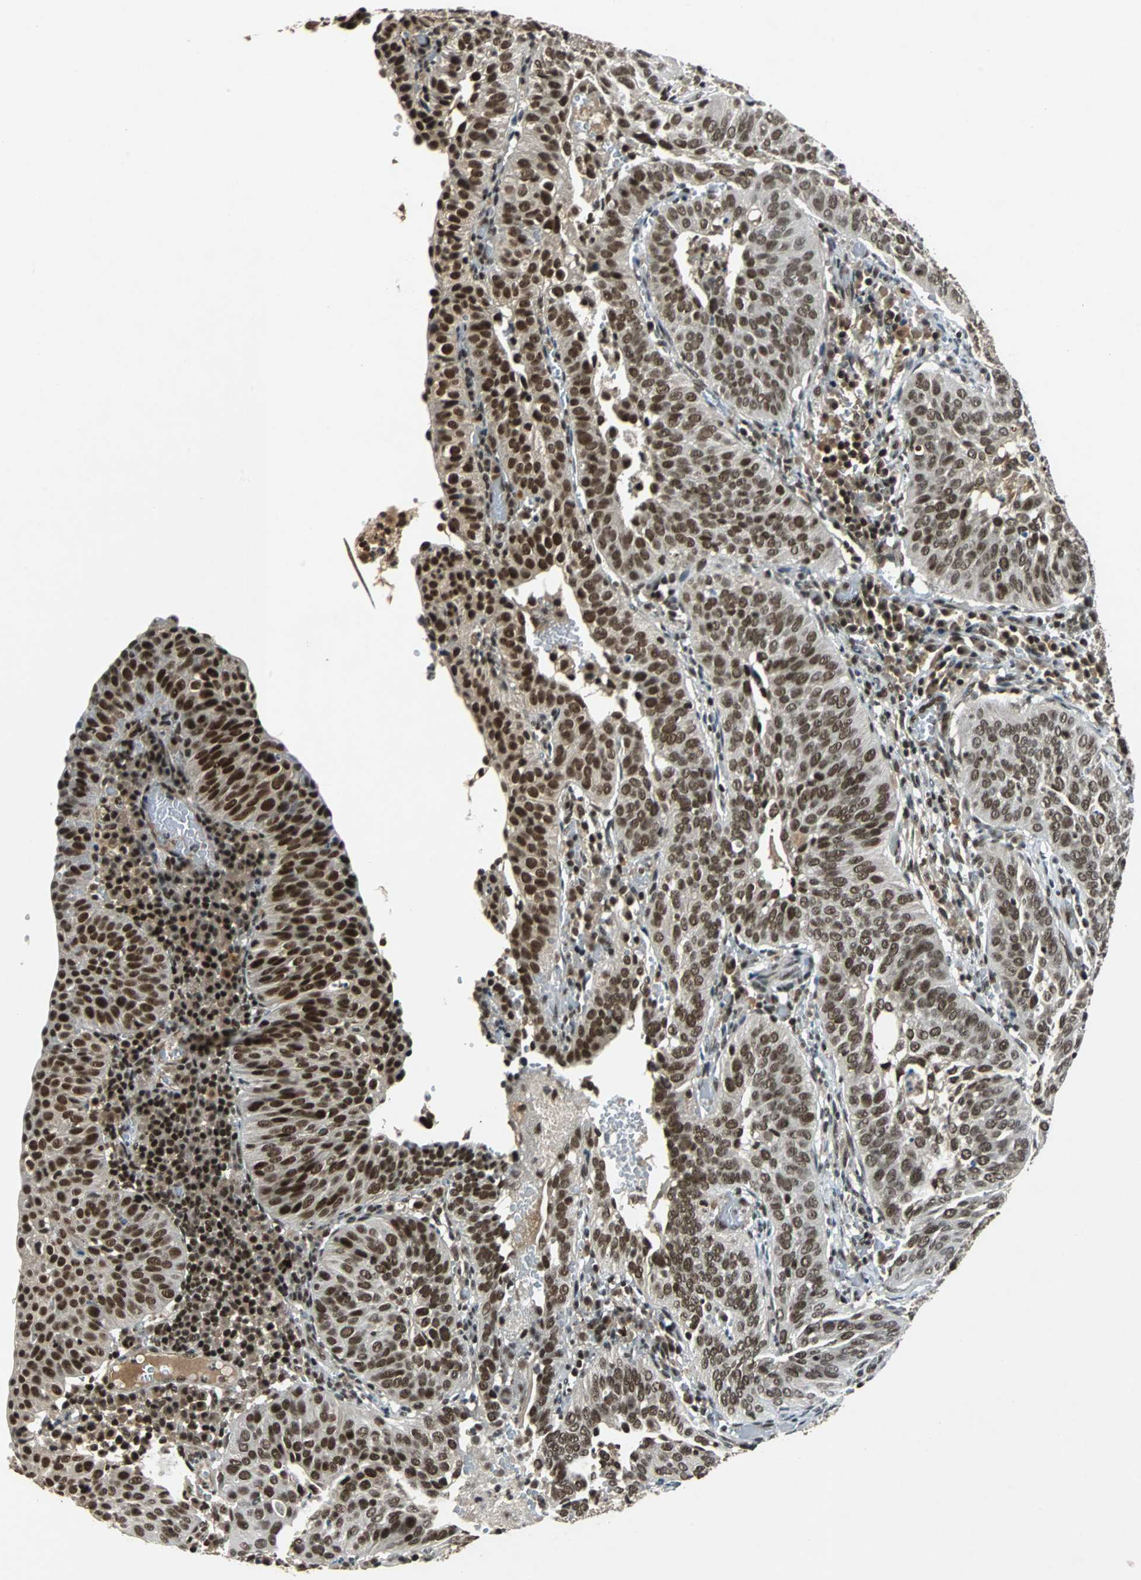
{"staining": {"intensity": "strong", "quantity": ">75%", "location": "nuclear"}, "tissue": "cervical cancer", "cell_type": "Tumor cells", "image_type": "cancer", "snomed": [{"axis": "morphology", "description": "Squamous cell carcinoma, NOS"}, {"axis": "topography", "description": "Cervix"}], "caption": "Immunohistochemistry (IHC) micrograph of neoplastic tissue: cervical cancer stained using immunohistochemistry demonstrates high levels of strong protein expression localized specifically in the nuclear of tumor cells, appearing as a nuclear brown color.", "gene": "TAF5", "patient": {"sex": "female", "age": 39}}